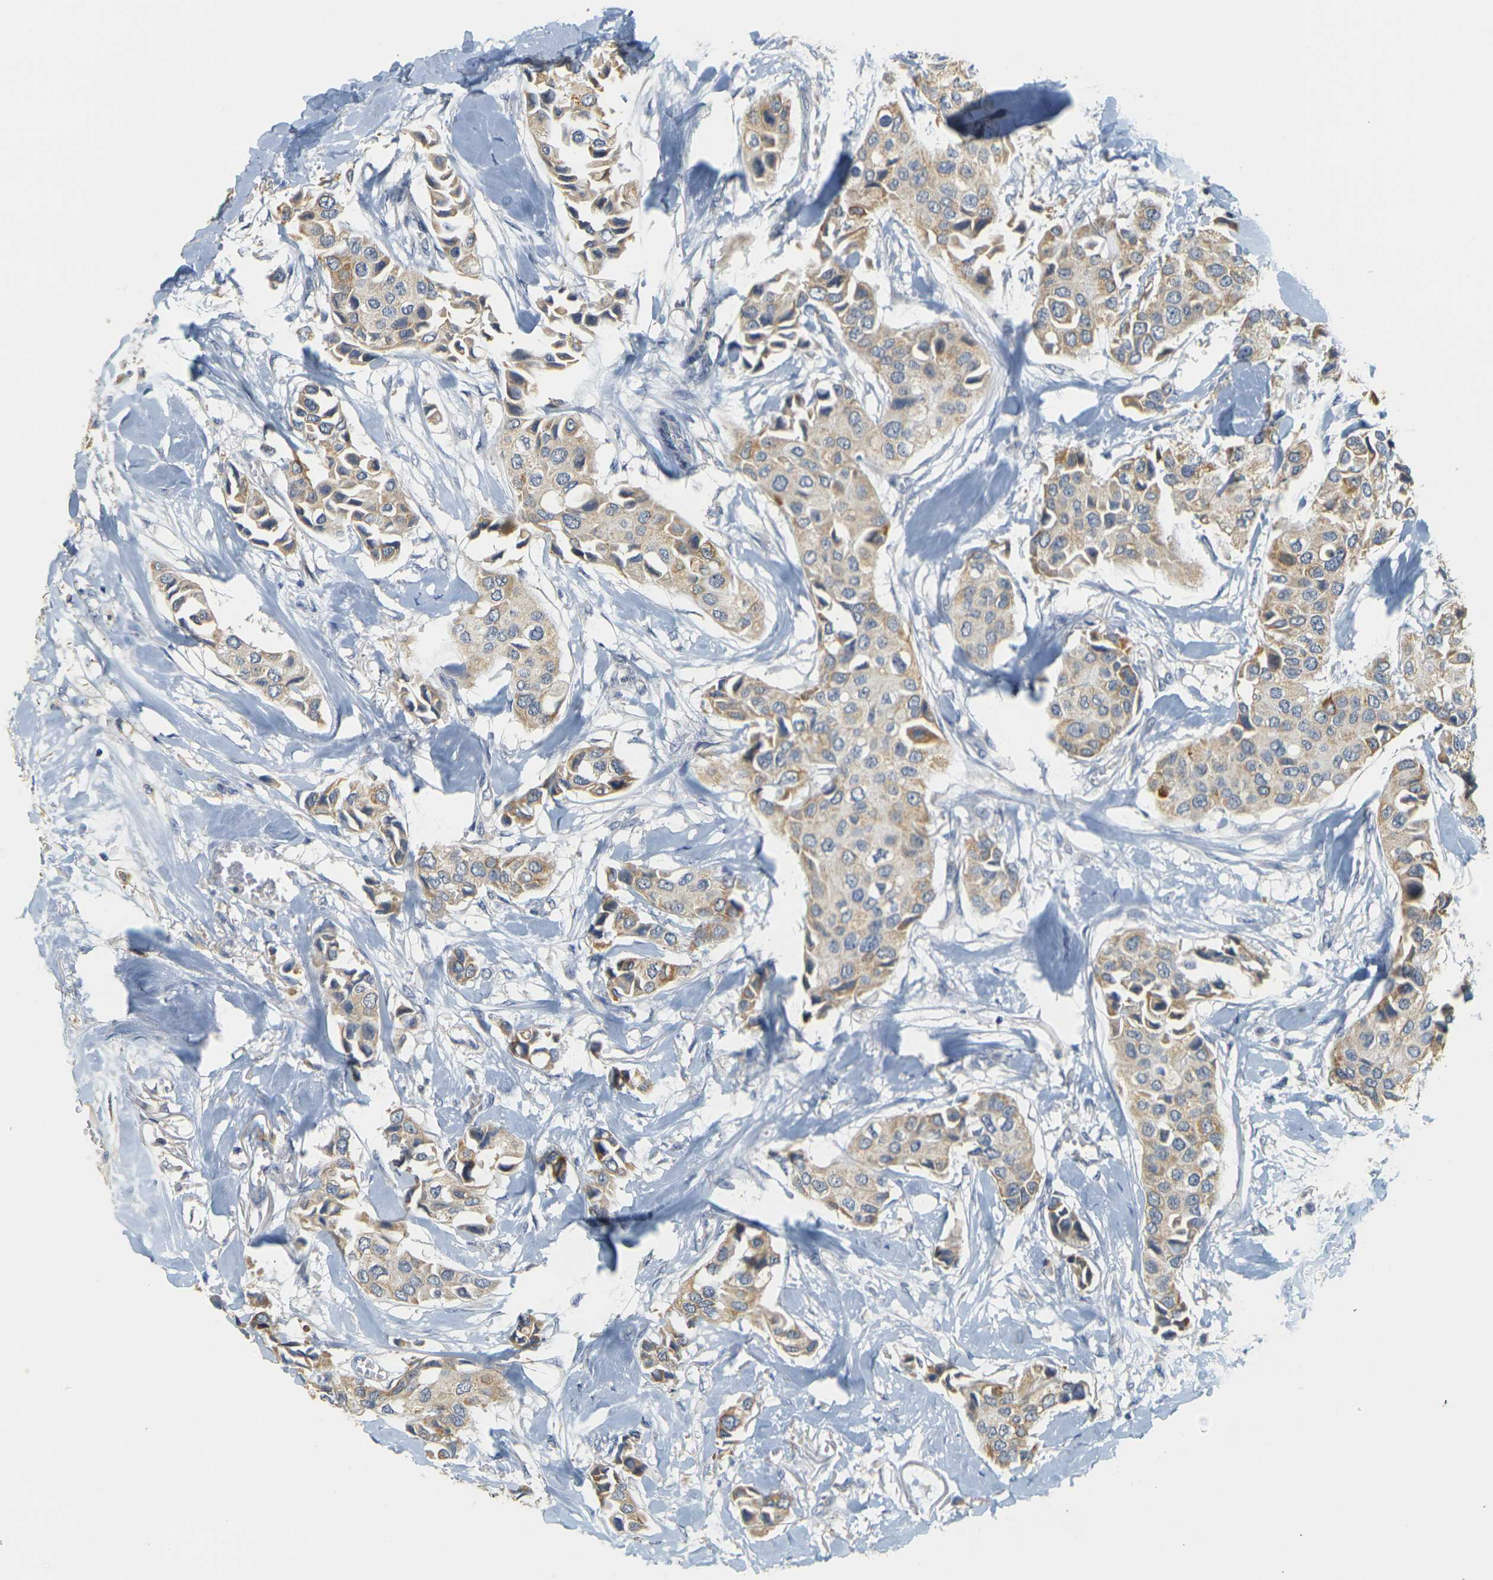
{"staining": {"intensity": "moderate", "quantity": ">75%", "location": "cytoplasmic/membranous"}, "tissue": "breast cancer", "cell_type": "Tumor cells", "image_type": "cancer", "snomed": [{"axis": "morphology", "description": "Duct carcinoma"}, {"axis": "topography", "description": "Breast"}], "caption": "The photomicrograph displays staining of breast invasive ductal carcinoma, revealing moderate cytoplasmic/membranous protein staining (brown color) within tumor cells.", "gene": "GDAP1", "patient": {"sex": "female", "age": 80}}